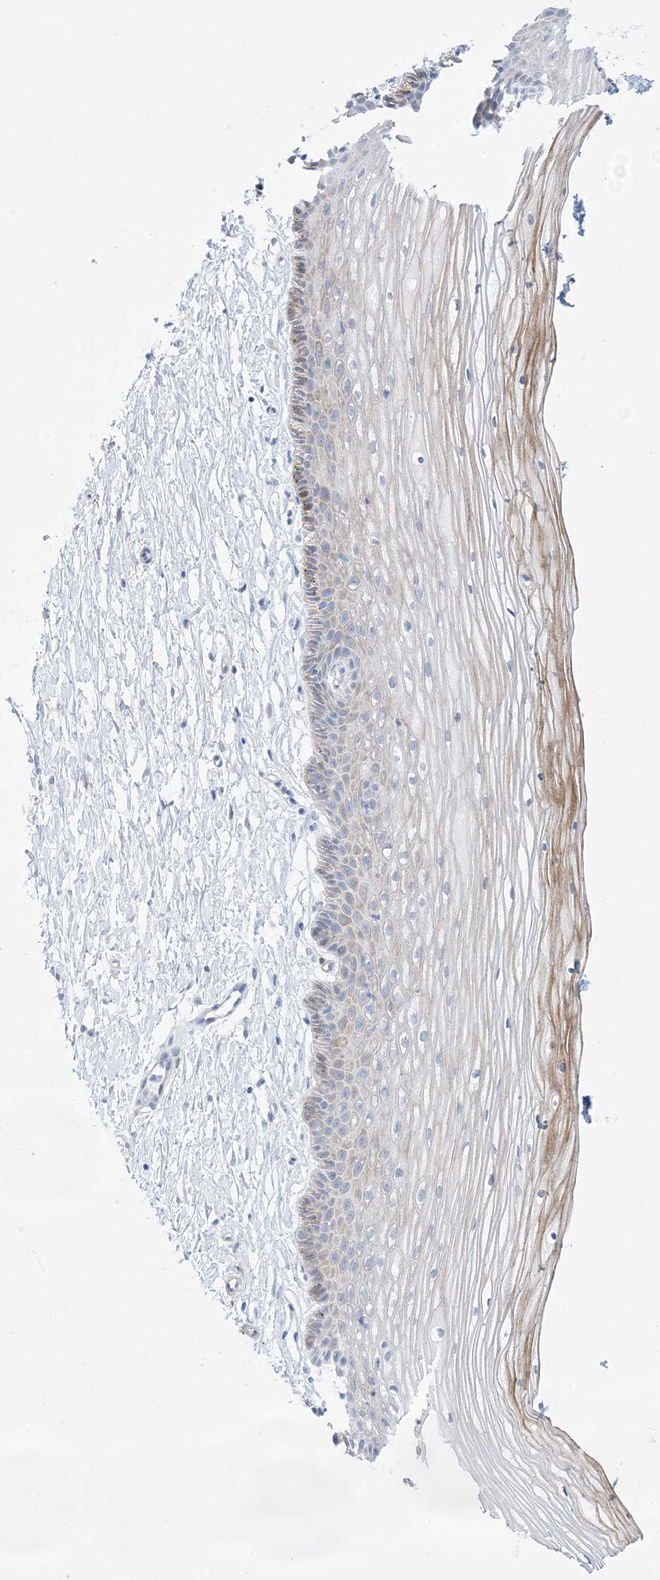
{"staining": {"intensity": "moderate", "quantity": "<25%", "location": "cytoplasmic/membranous"}, "tissue": "vagina", "cell_type": "Squamous epithelial cells", "image_type": "normal", "snomed": [{"axis": "morphology", "description": "Normal tissue, NOS"}, {"axis": "topography", "description": "Vagina"}, {"axis": "topography", "description": "Cervix"}], "caption": "Immunohistochemical staining of benign human vagina shows moderate cytoplasmic/membranous protein staining in approximately <25% of squamous epithelial cells.", "gene": "MARS2", "patient": {"sex": "female", "age": 40}}